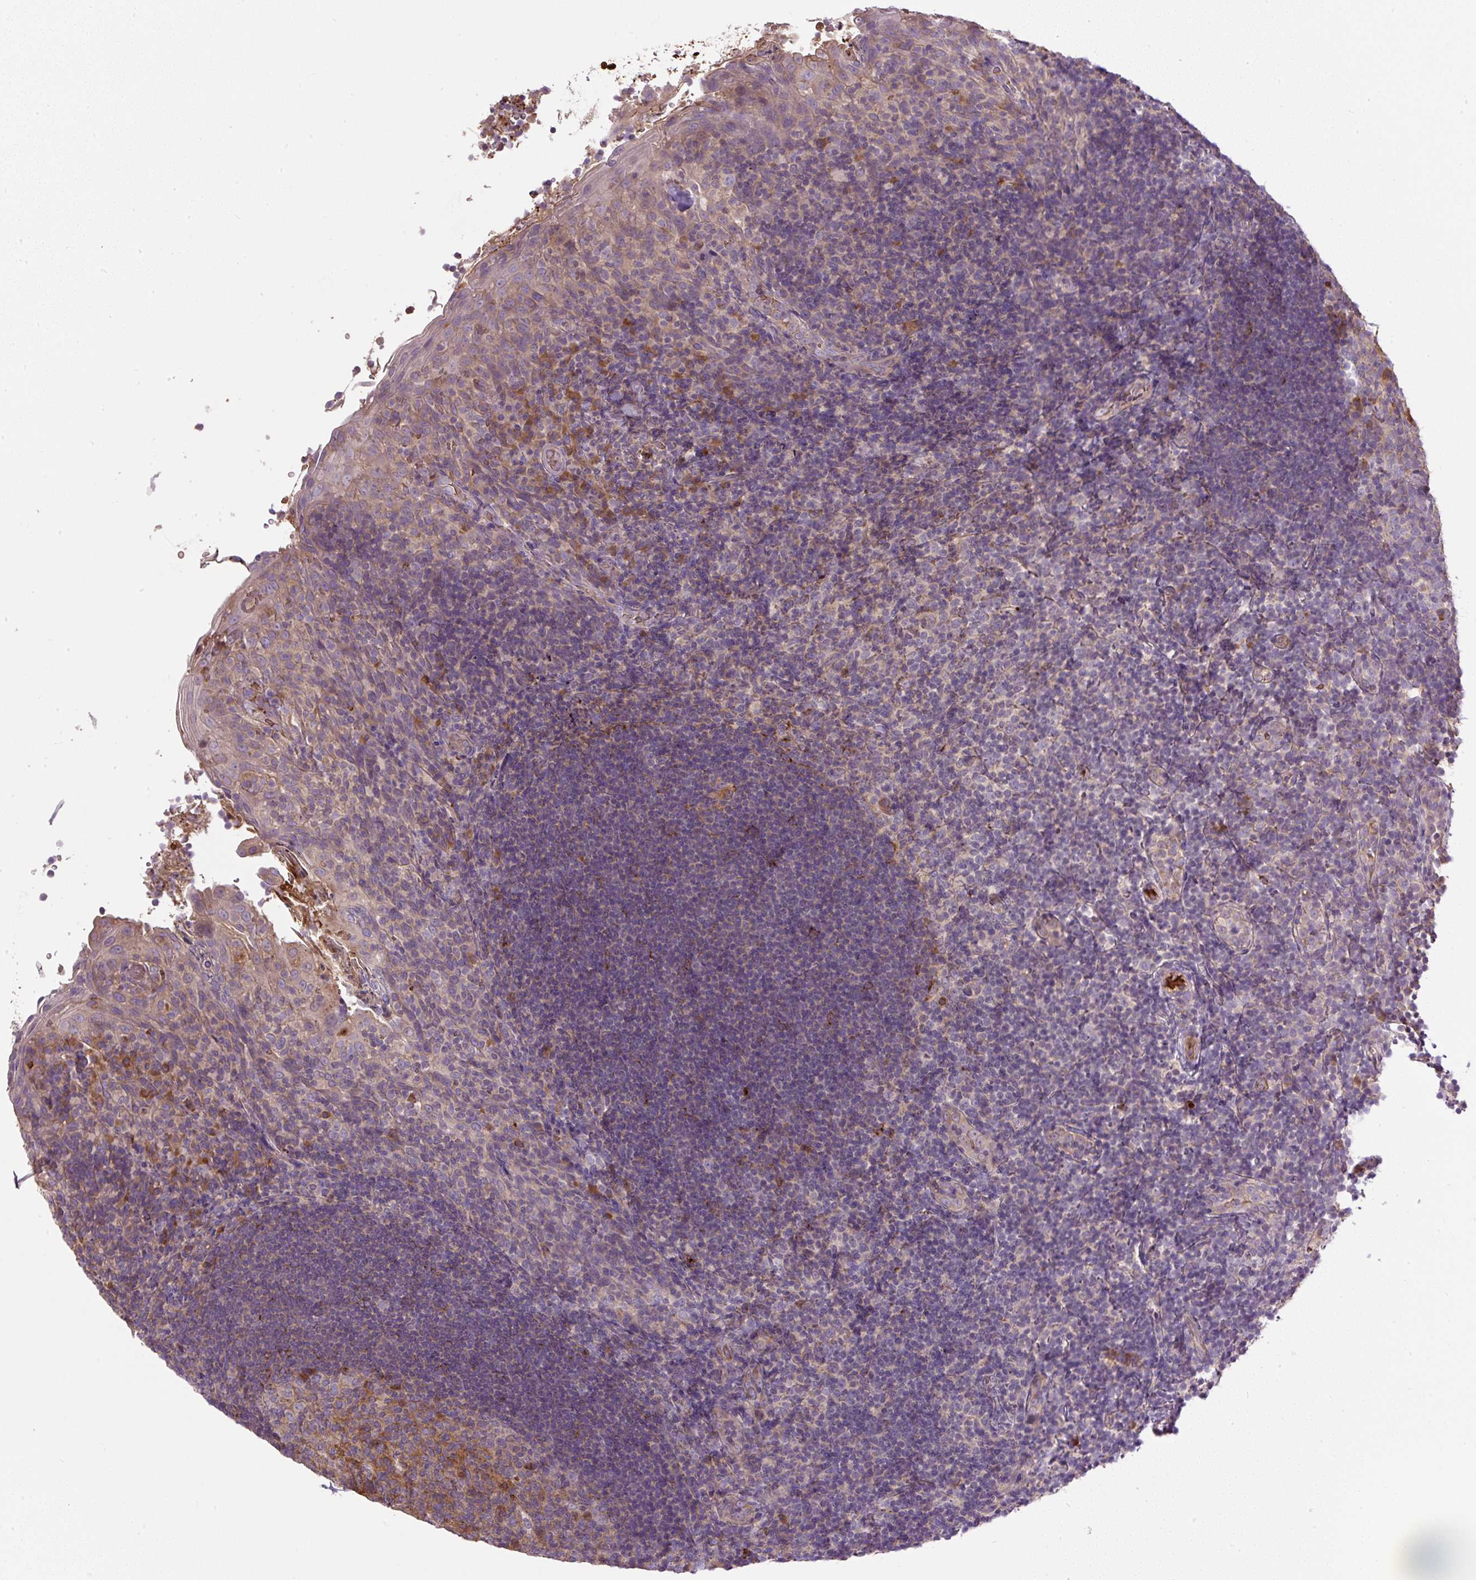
{"staining": {"intensity": "moderate", "quantity": "<25%", "location": "cytoplasmic/membranous"}, "tissue": "tonsil", "cell_type": "Germinal center cells", "image_type": "normal", "snomed": [{"axis": "morphology", "description": "Normal tissue, NOS"}, {"axis": "topography", "description": "Tonsil"}], "caption": "Germinal center cells demonstrate low levels of moderate cytoplasmic/membranous expression in about <25% of cells in benign human tonsil. The protein of interest is stained brown, and the nuclei are stained in blue (DAB IHC with brightfield microscopy, high magnification).", "gene": "CXCL13", "patient": {"sex": "female", "age": 10}}